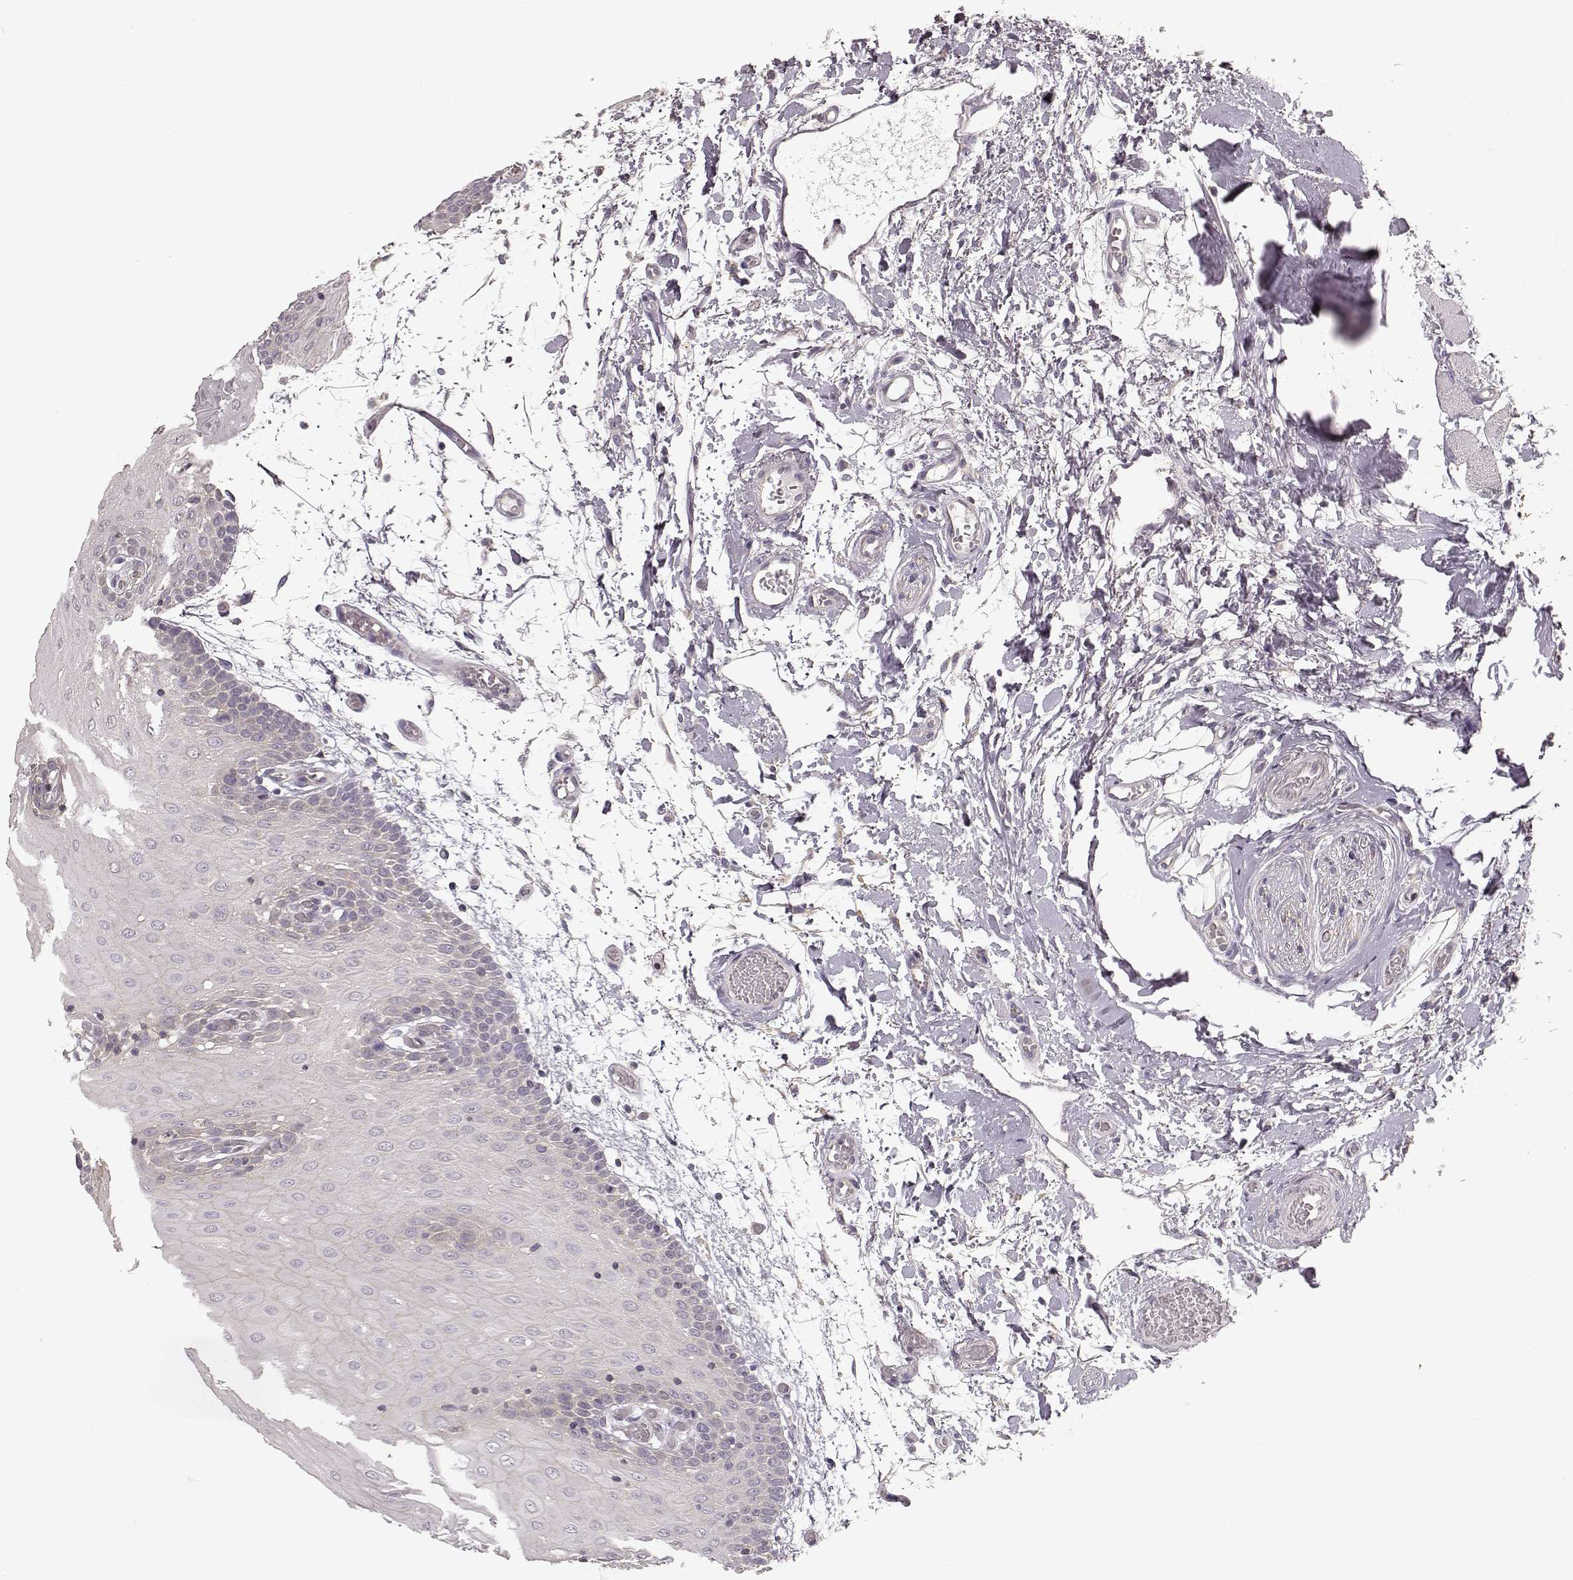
{"staining": {"intensity": "negative", "quantity": "none", "location": "none"}, "tissue": "oral mucosa", "cell_type": "Squamous epithelial cells", "image_type": "normal", "snomed": [{"axis": "morphology", "description": "Normal tissue, NOS"}, {"axis": "morphology", "description": "Squamous cell carcinoma, NOS"}, {"axis": "topography", "description": "Oral tissue"}, {"axis": "topography", "description": "Head-Neck"}], "caption": "Squamous epithelial cells show no significant staining in unremarkable oral mucosa.", "gene": "ERBB3", "patient": {"sex": "female", "age": 75}}